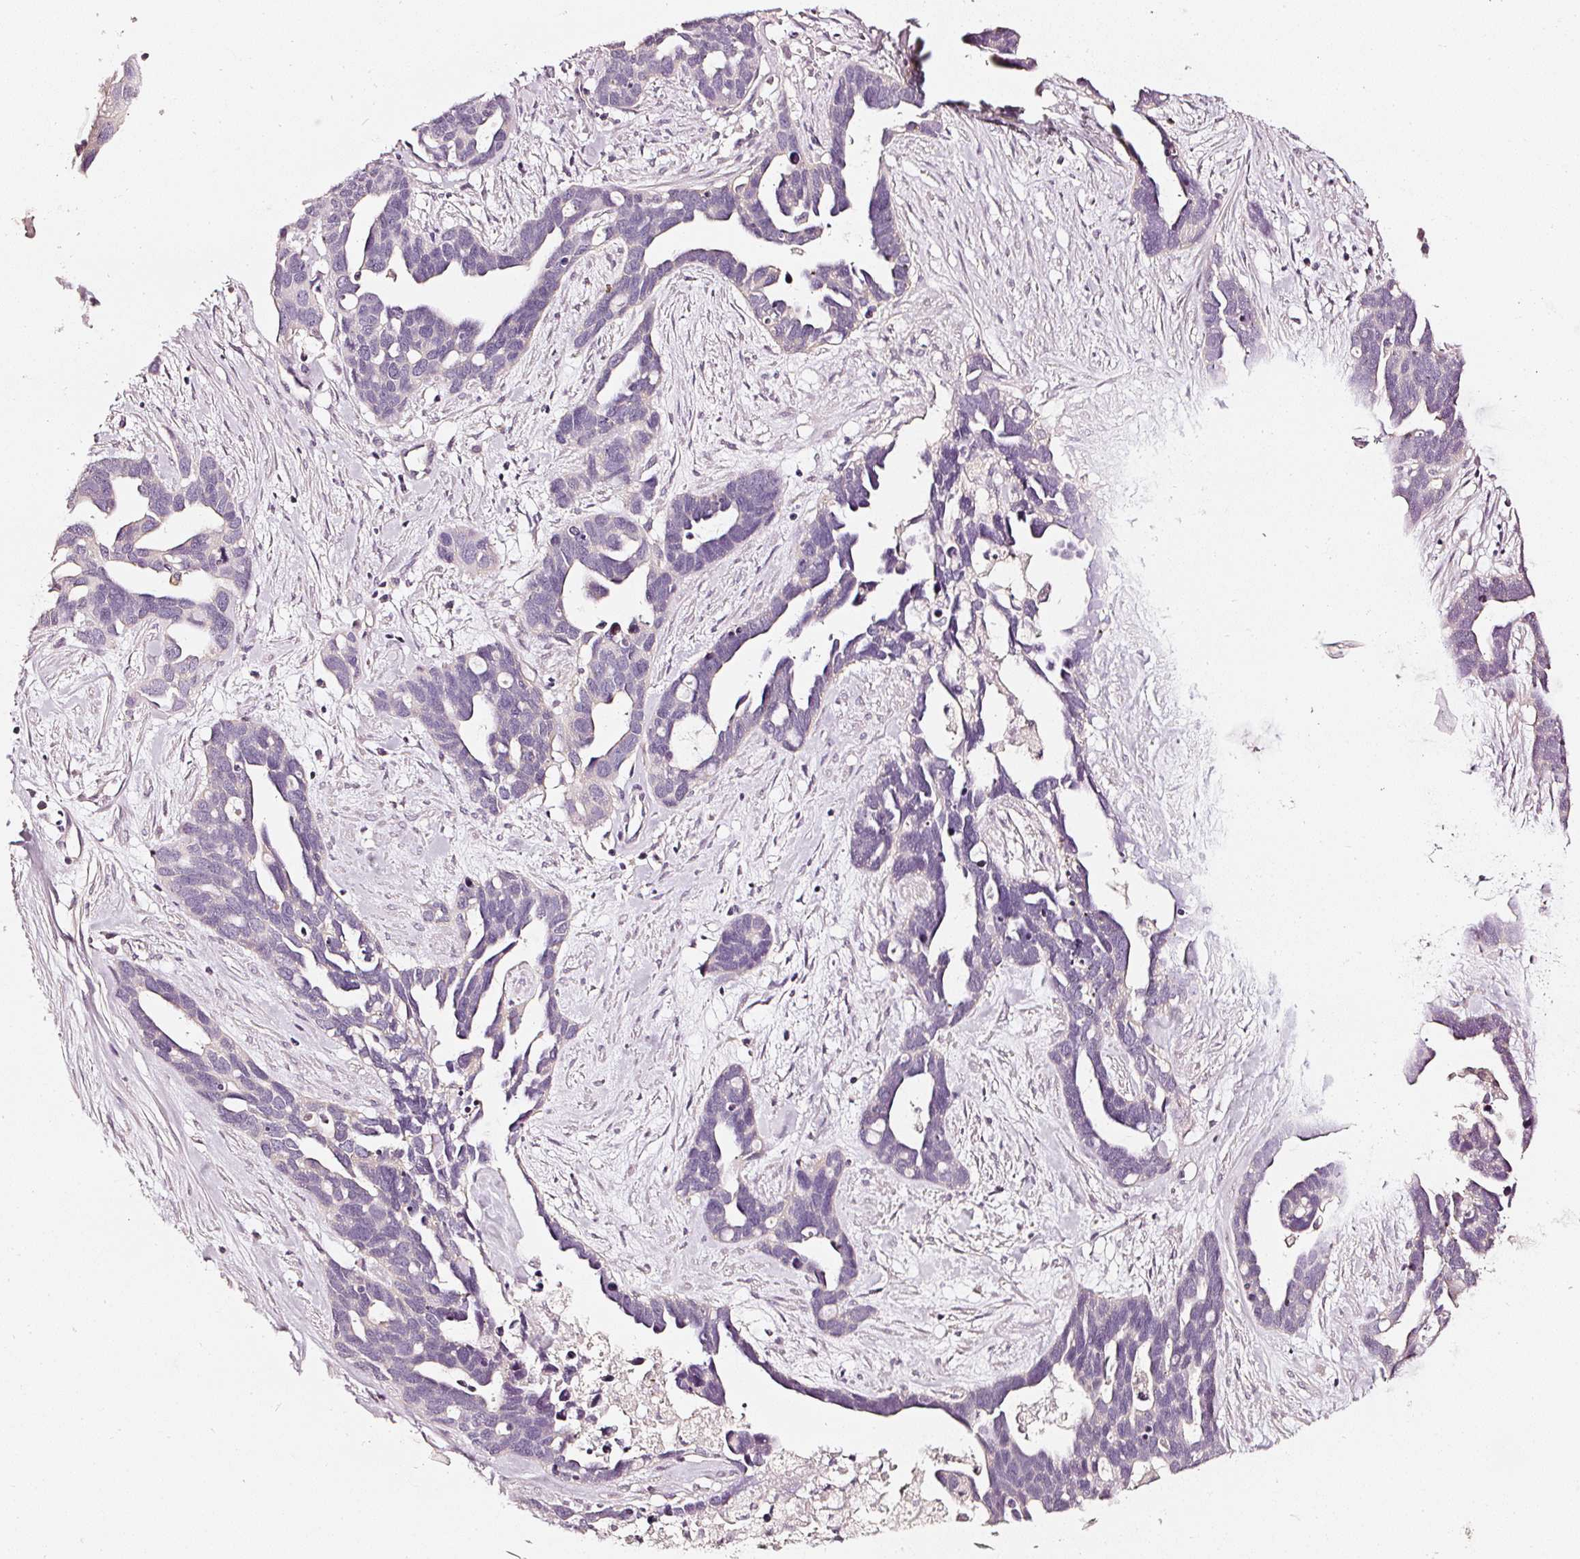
{"staining": {"intensity": "negative", "quantity": "none", "location": "none"}, "tissue": "ovarian cancer", "cell_type": "Tumor cells", "image_type": "cancer", "snomed": [{"axis": "morphology", "description": "Cystadenocarcinoma, serous, NOS"}, {"axis": "topography", "description": "Ovary"}], "caption": "High power microscopy image of an IHC photomicrograph of ovarian serous cystadenocarcinoma, revealing no significant positivity in tumor cells.", "gene": "CNP", "patient": {"sex": "female", "age": 54}}